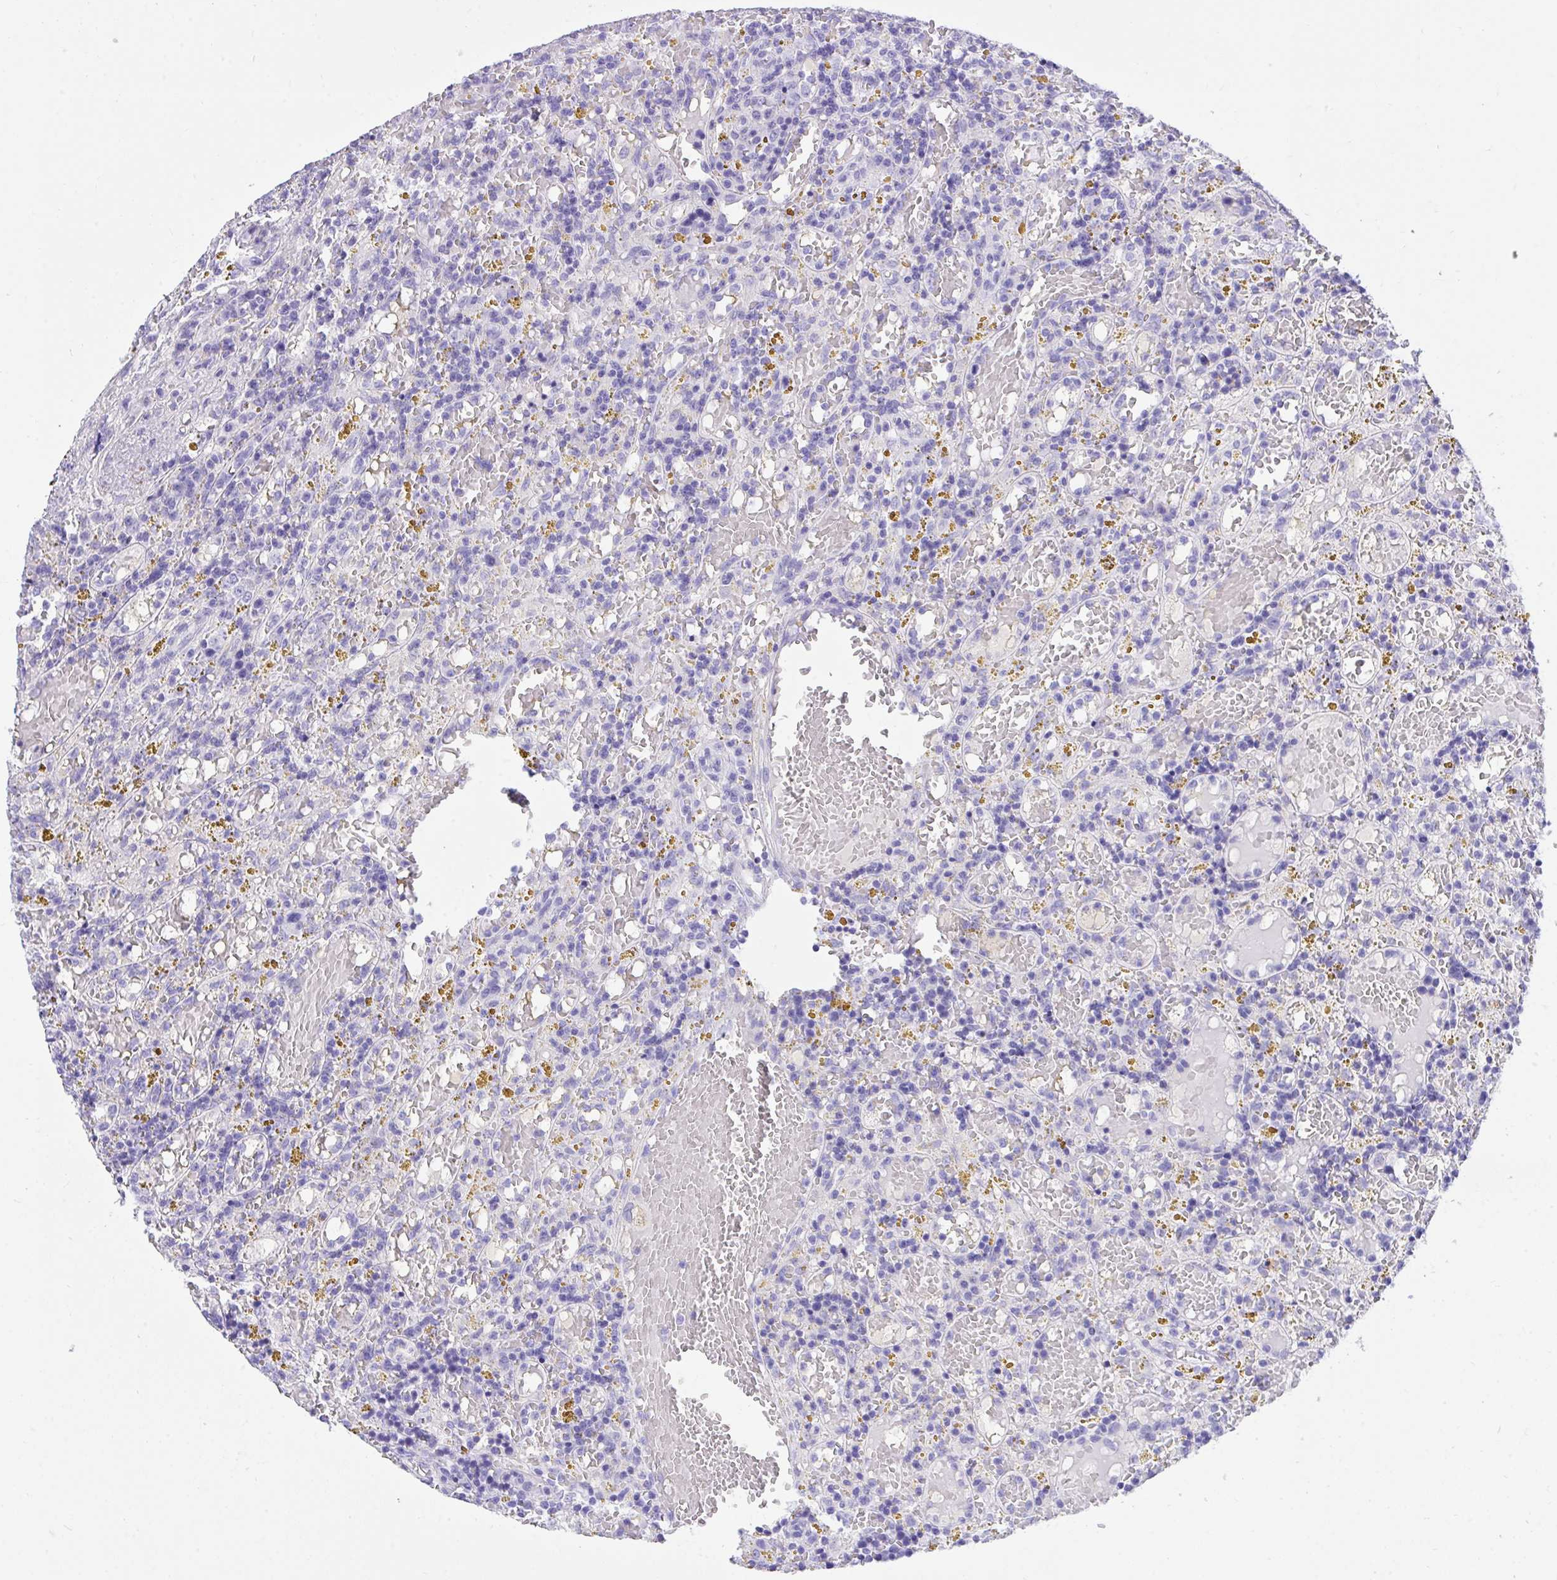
{"staining": {"intensity": "negative", "quantity": "none", "location": "none"}, "tissue": "lymphoma", "cell_type": "Tumor cells", "image_type": "cancer", "snomed": [{"axis": "morphology", "description": "Malignant lymphoma, non-Hodgkin's type, Low grade"}, {"axis": "topography", "description": "Spleen"}], "caption": "Lymphoma stained for a protein using immunohistochemistry (IHC) displays no staining tumor cells.", "gene": "KCNN4", "patient": {"sex": "female", "age": 65}}